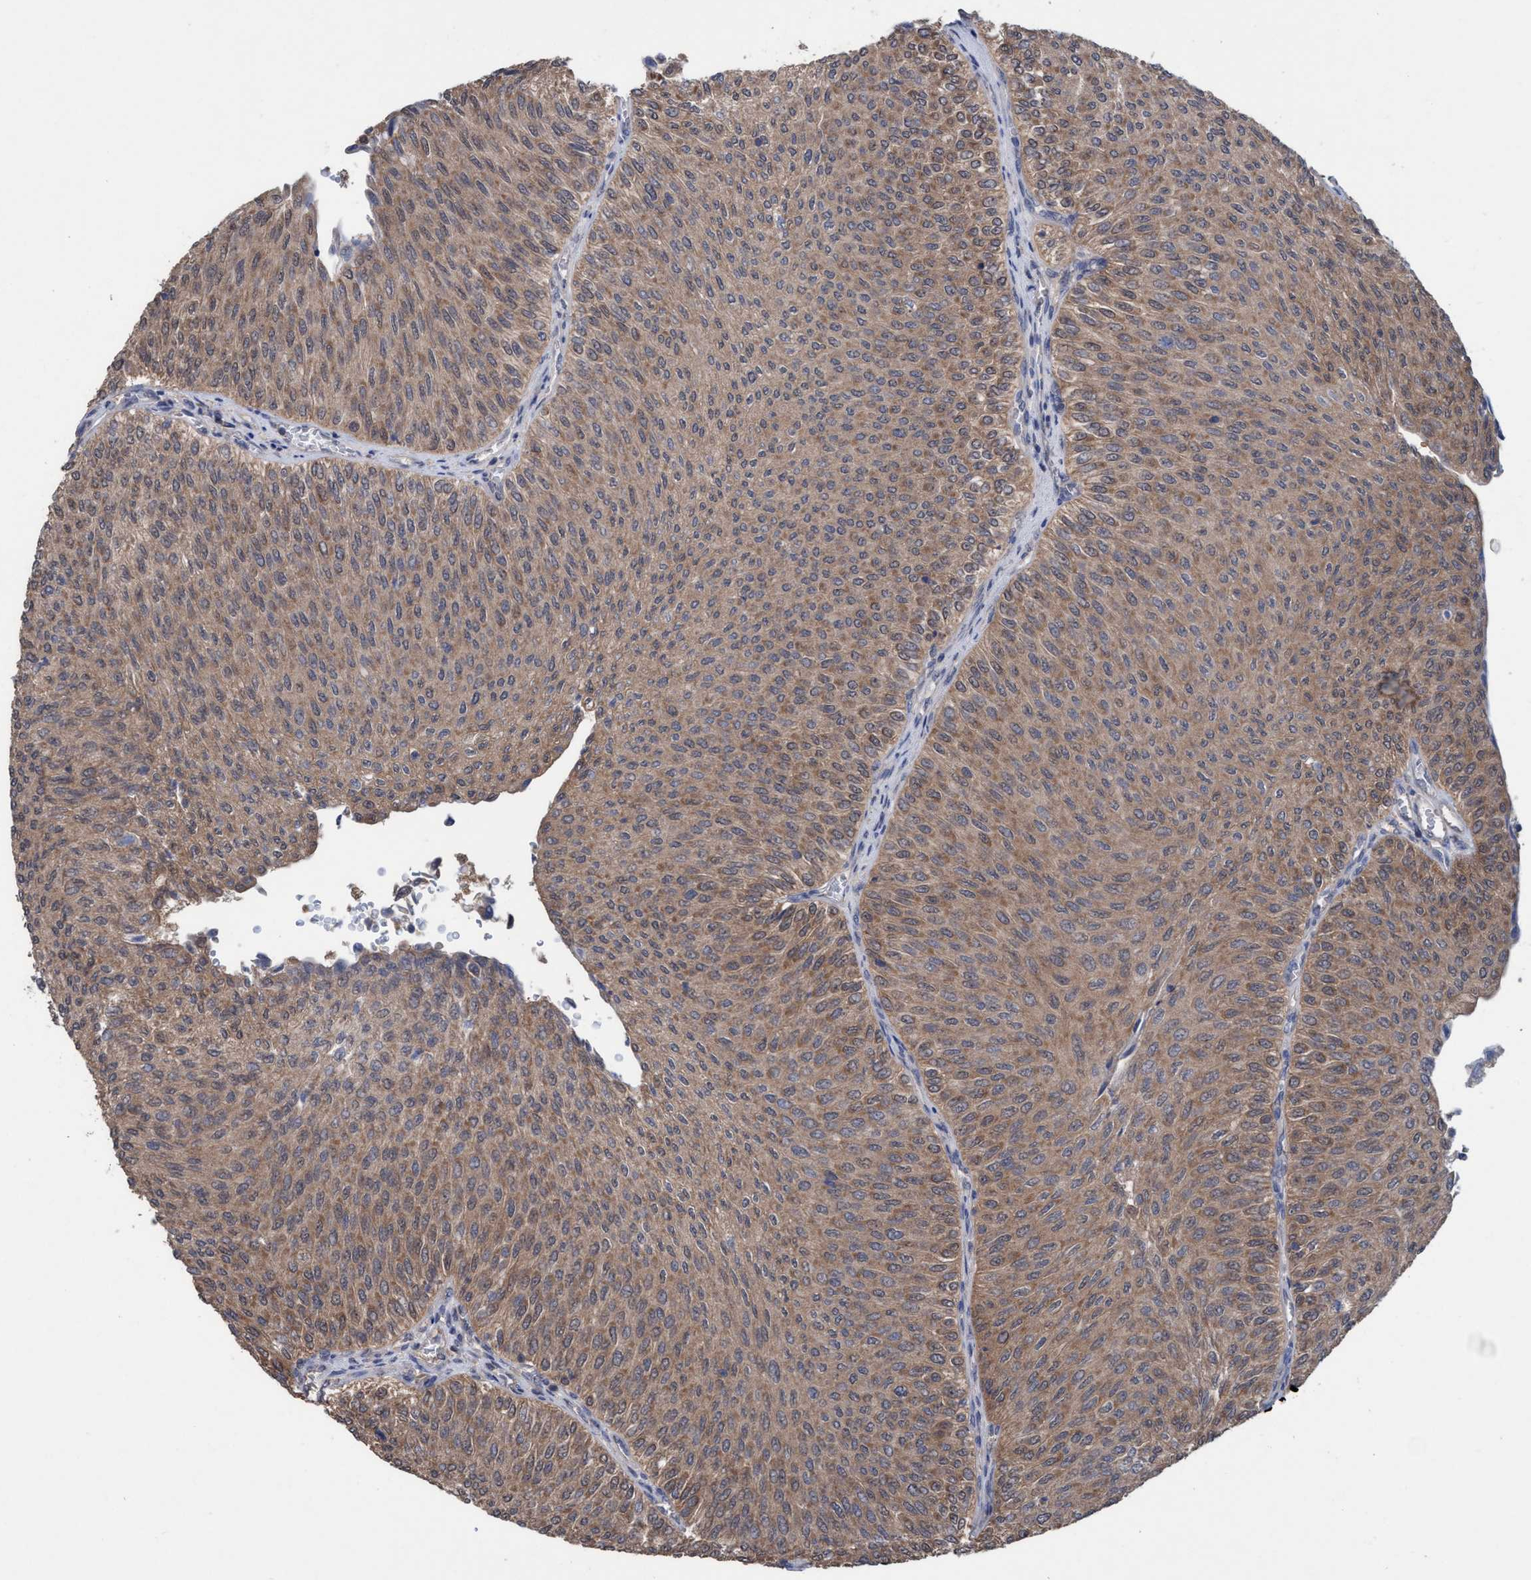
{"staining": {"intensity": "weak", "quantity": ">75%", "location": "cytoplasmic/membranous"}, "tissue": "urothelial cancer", "cell_type": "Tumor cells", "image_type": "cancer", "snomed": [{"axis": "morphology", "description": "Urothelial carcinoma, Low grade"}, {"axis": "topography", "description": "Urinary bladder"}], "caption": "Weak cytoplasmic/membranous protein staining is present in about >75% of tumor cells in urothelial carcinoma (low-grade). Immunohistochemistry stains the protein in brown and the nuclei are stained blue.", "gene": "GLOD4", "patient": {"sex": "male", "age": 78}}